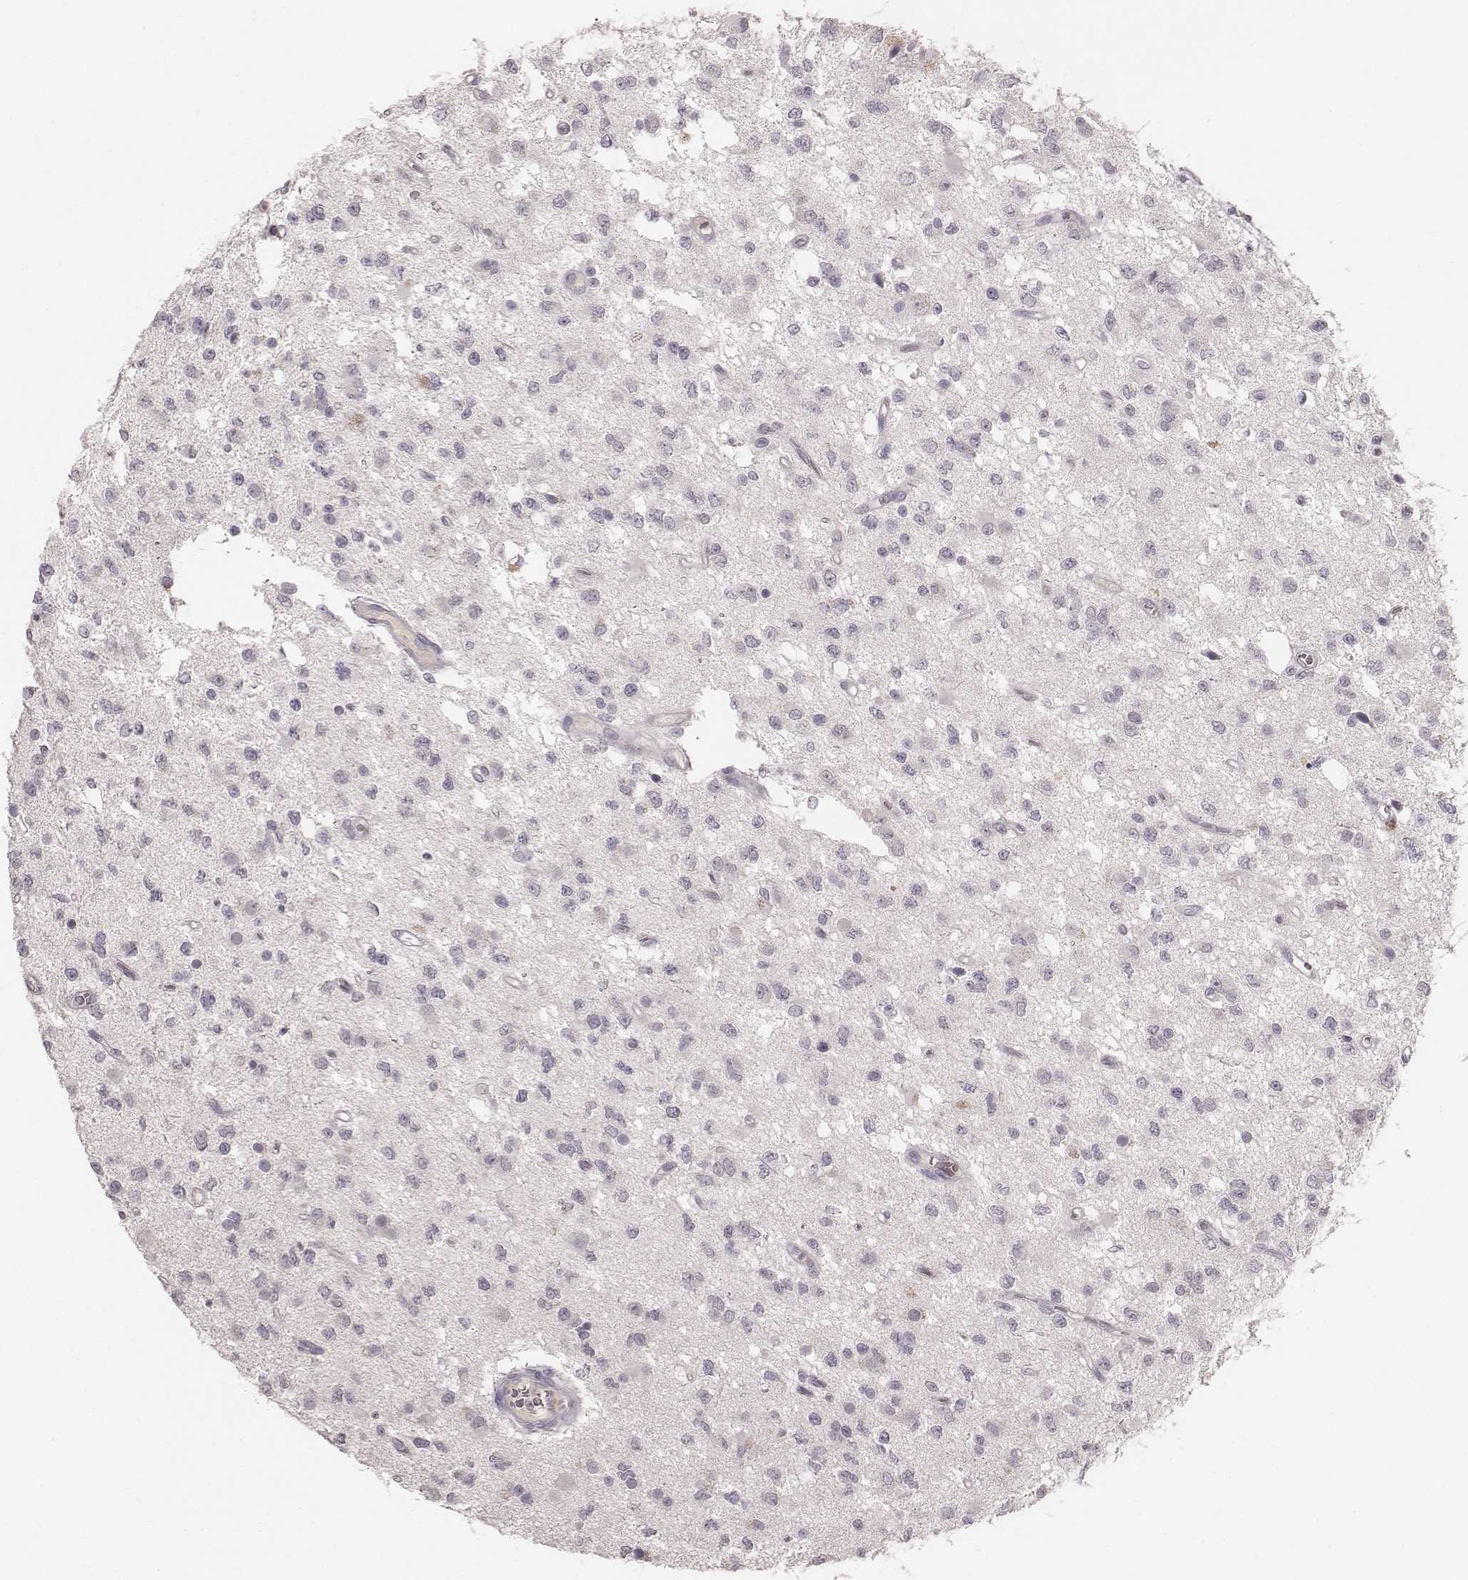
{"staining": {"intensity": "negative", "quantity": "none", "location": "none"}, "tissue": "glioma", "cell_type": "Tumor cells", "image_type": "cancer", "snomed": [{"axis": "morphology", "description": "Glioma, malignant, Low grade"}, {"axis": "topography", "description": "Brain"}], "caption": "An immunohistochemistry micrograph of glioma is shown. There is no staining in tumor cells of glioma. The staining is performed using DAB brown chromogen with nuclei counter-stained in using hematoxylin.", "gene": "LY6K", "patient": {"sex": "female", "age": 45}}